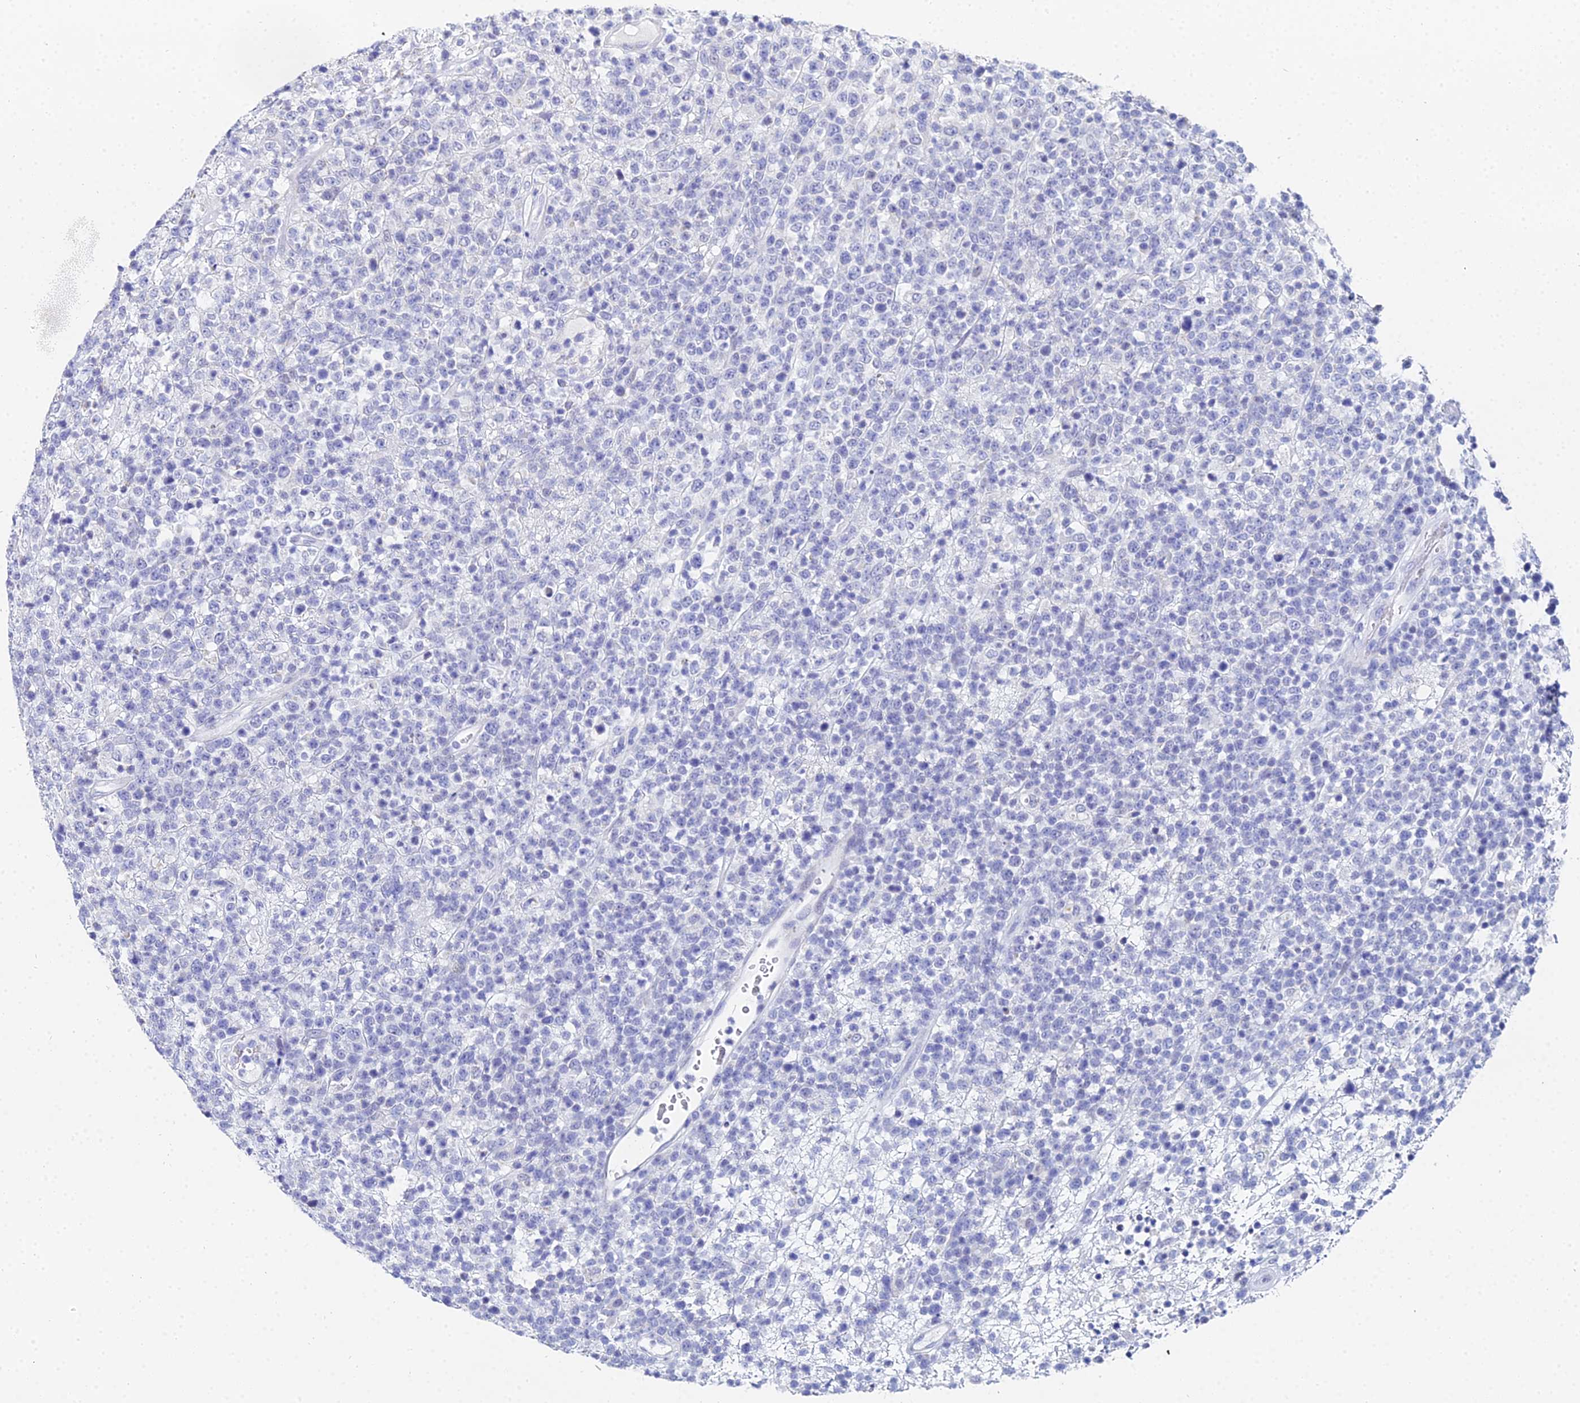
{"staining": {"intensity": "negative", "quantity": "none", "location": "none"}, "tissue": "lymphoma", "cell_type": "Tumor cells", "image_type": "cancer", "snomed": [{"axis": "morphology", "description": "Malignant lymphoma, non-Hodgkin's type, High grade"}, {"axis": "topography", "description": "Colon"}], "caption": "An immunohistochemistry (IHC) micrograph of high-grade malignant lymphoma, non-Hodgkin's type is shown. There is no staining in tumor cells of high-grade malignant lymphoma, non-Hodgkin's type.", "gene": "OCM", "patient": {"sex": "female", "age": 53}}